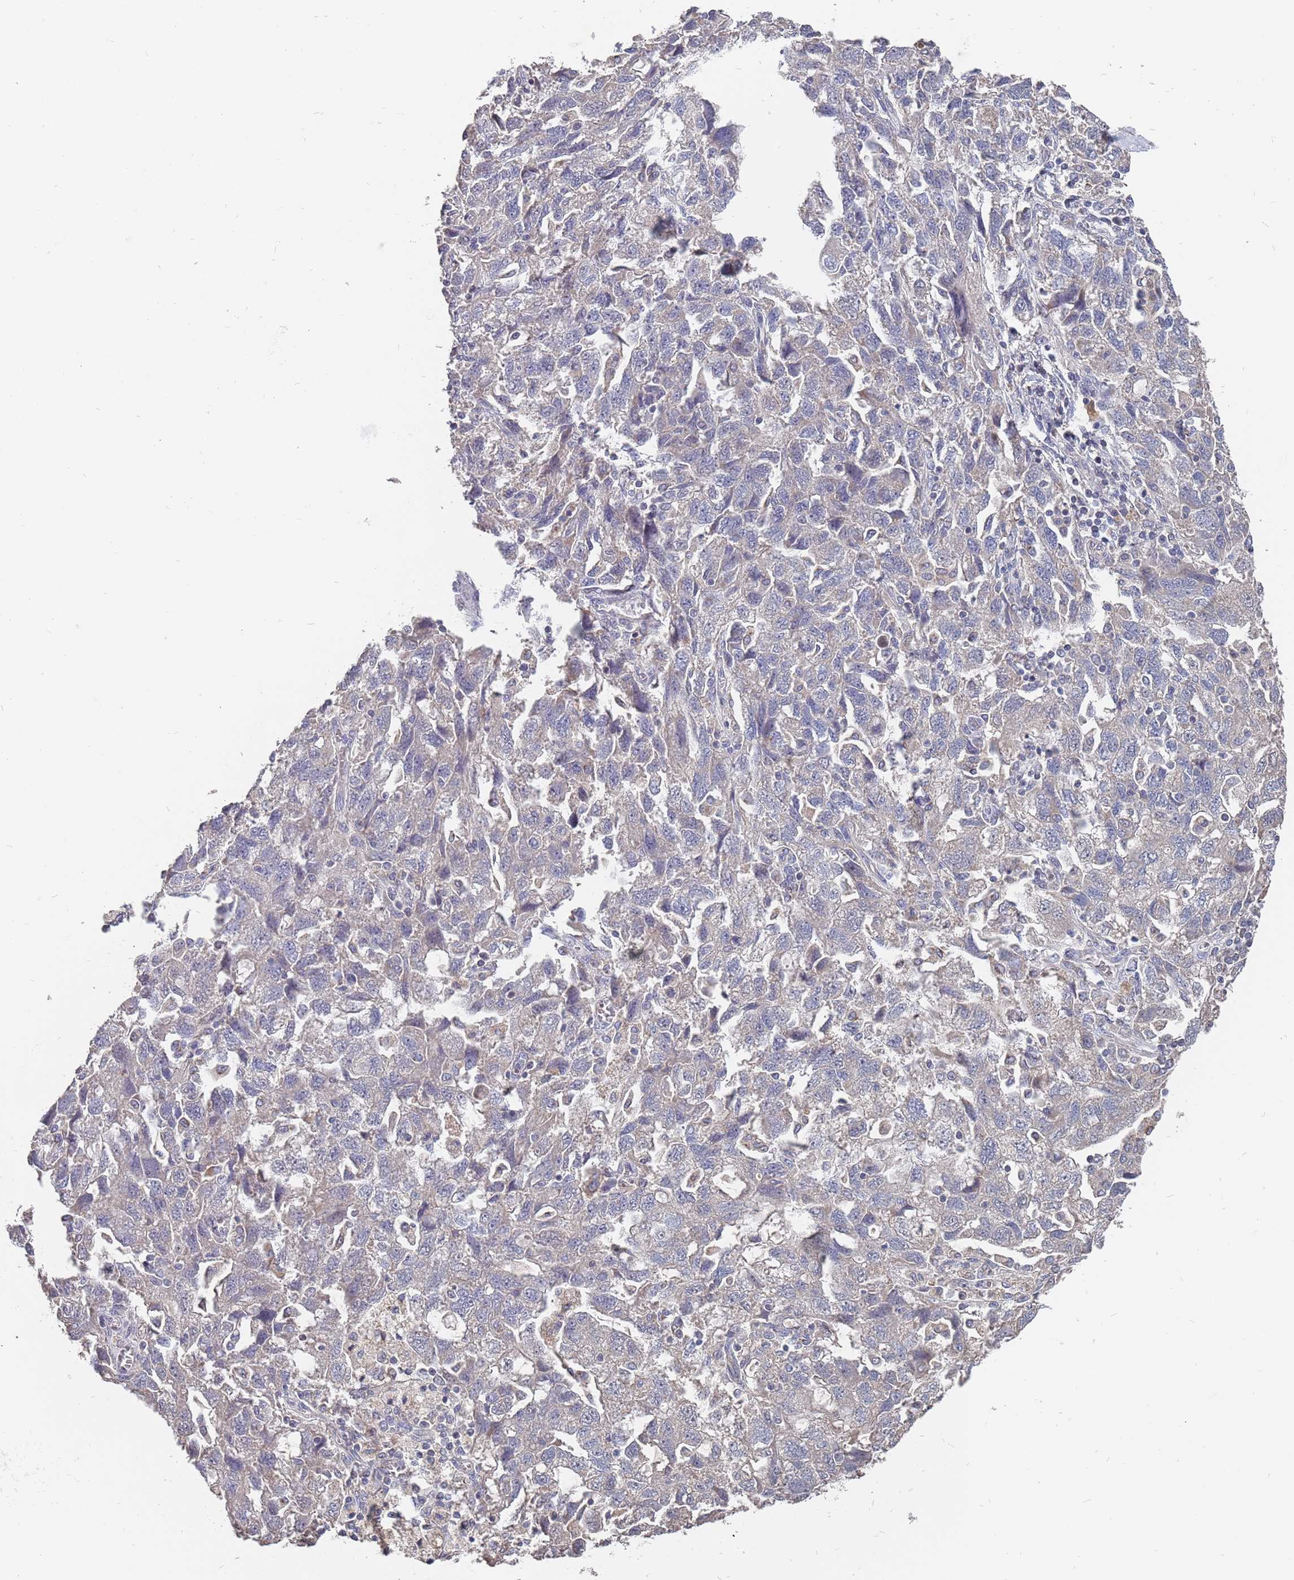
{"staining": {"intensity": "negative", "quantity": "none", "location": "none"}, "tissue": "ovarian cancer", "cell_type": "Tumor cells", "image_type": "cancer", "snomed": [{"axis": "morphology", "description": "Carcinoma, NOS"}, {"axis": "morphology", "description": "Cystadenocarcinoma, serous, NOS"}, {"axis": "topography", "description": "Ovary"}], "caption": "Image shows no significant protein expression in tumor cells of ovarian cancer (serous cystadenocarcinoma). The staining is performed using DAB (3,3'-diaminobenzidine) brown chromogen with nuclei counter-stained in using hematoxylin.", "gene": "TCEANC2", "patient": {"sex": "female", "age": 69}}